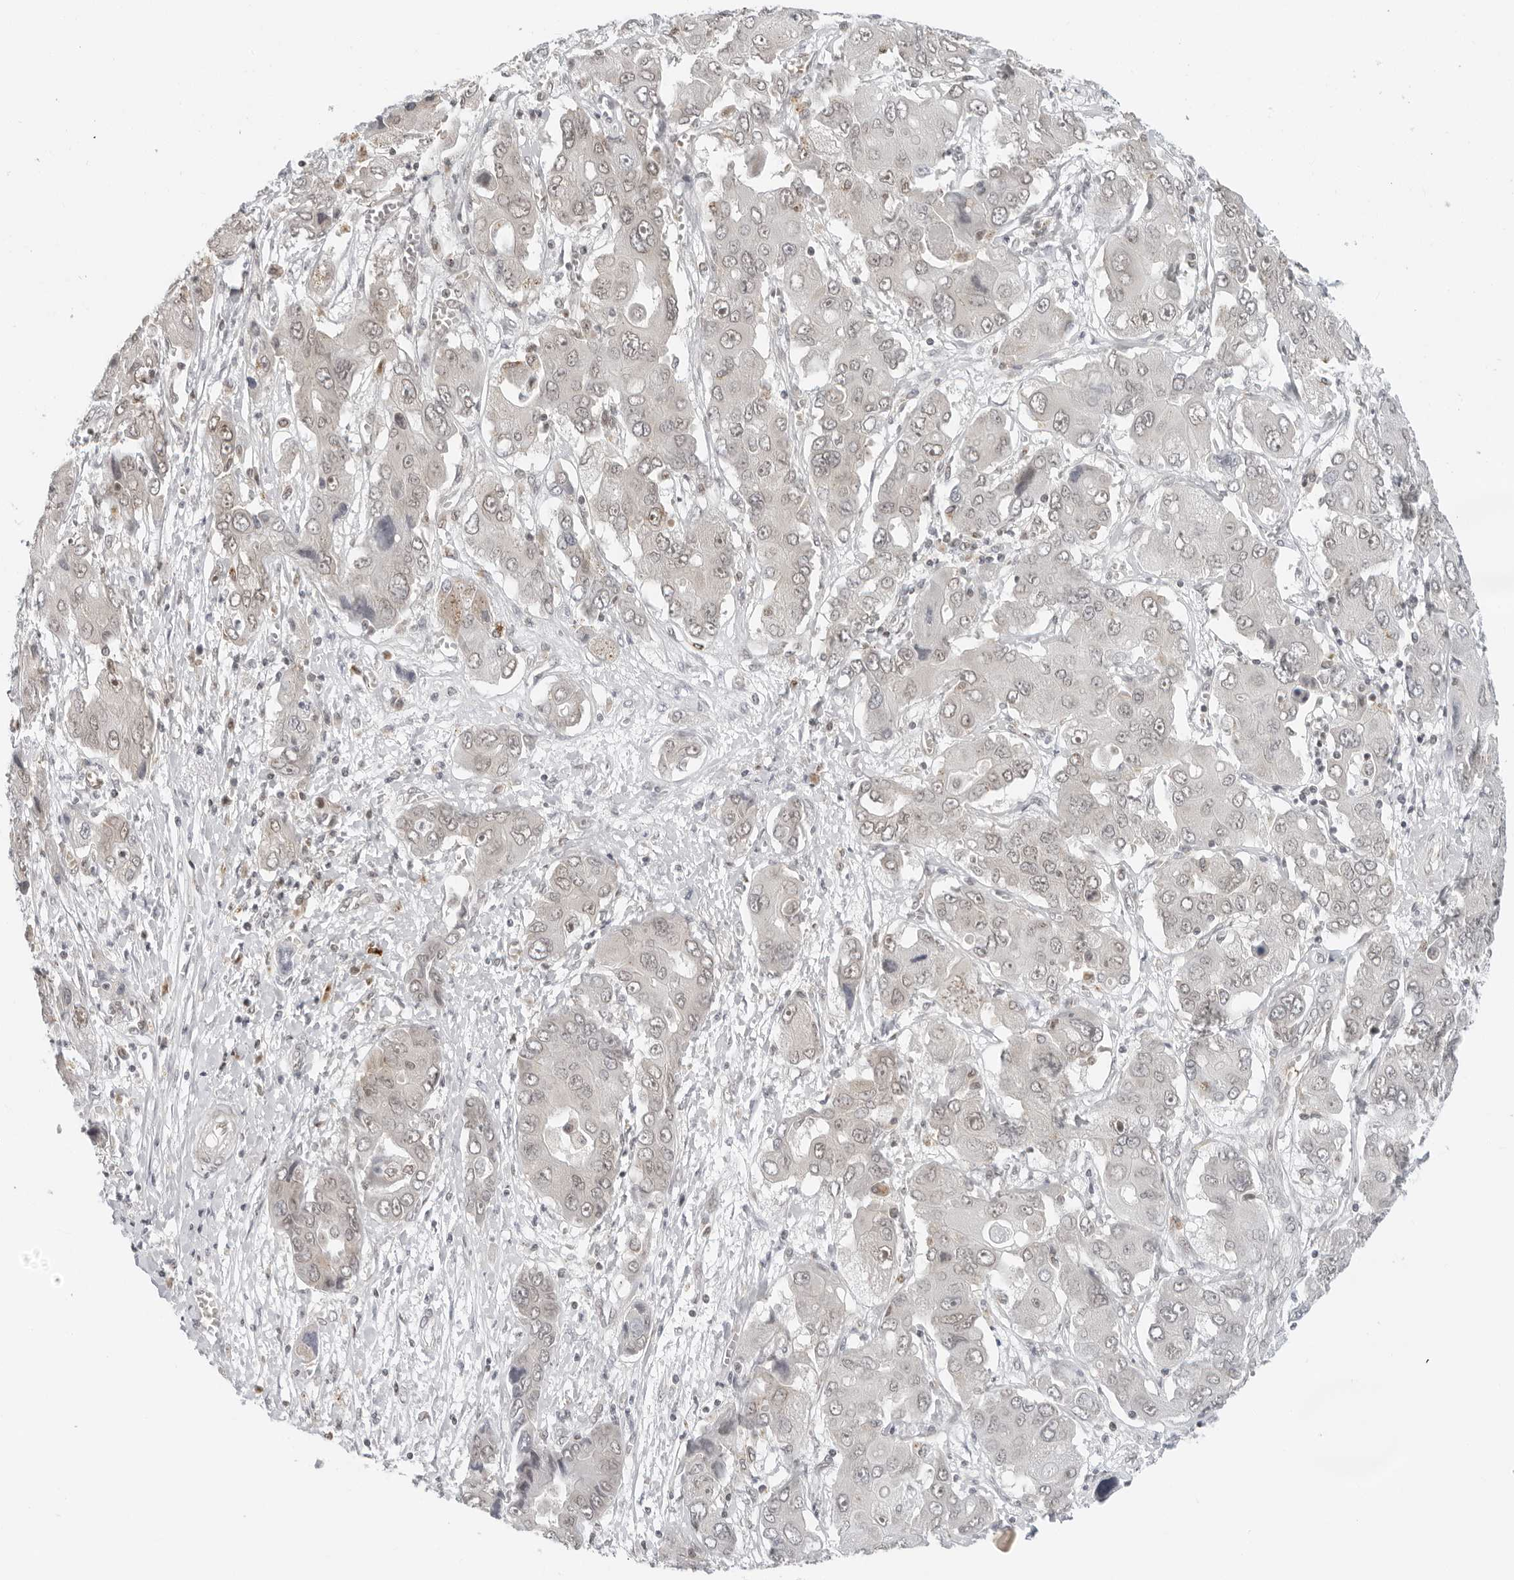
{"staining": {"intensity": "negative", "quantity": "none", "location": "none"}, "tissue": "liver cancer", "cell_type": "Tumor cells", "image_type": "cancer", "snomed": [{"axis": "morphology", "description": "Cholangiocarcinoma"}, {"axis": "topography", "description": "Liver"}], "caption": "Tumor cells are negative for brown protein staining in cholangiocarcinoma (liver).", "gene": "TOX4", "patient": {"sex": "male", "age": 67}}